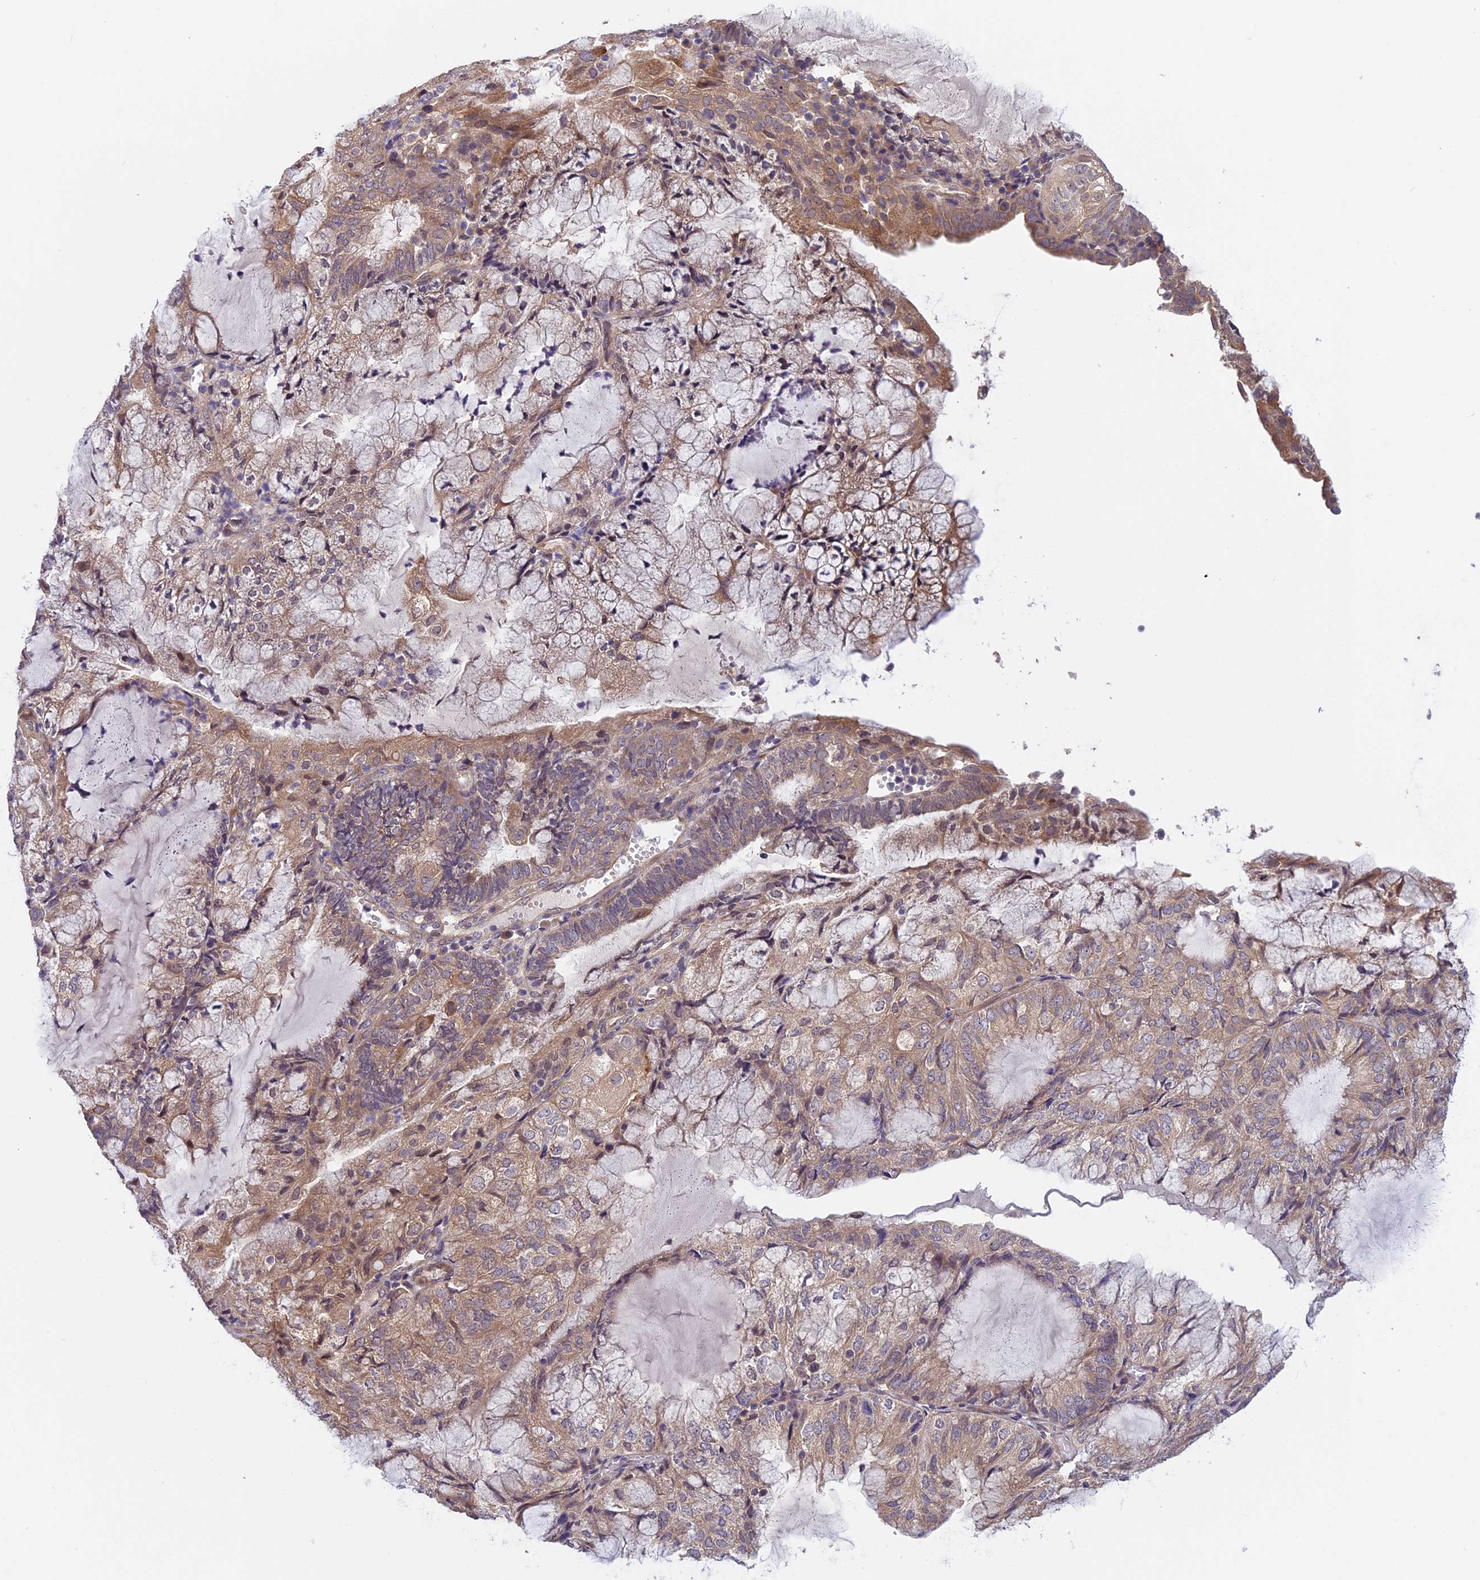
{"staining": {"intensity": "moderate", "quantity": "<25%", "location": "cytoplasmic/membranous"}, "tissue": "endometrial cancer", "cell_type": "Tumor cells", "image_type": "cancer", "snomed": [{"axis": "morphology", "description": "Adenocarcinoma, NOS"}, {"axis": "topography", "description": "Endometrium"}], "caption": "This image displays adenocarcinoma (endometrial) stained with immunohistochemistry to label a protein in brown. The cytoplasmic/membranous of tumor cells show moderate positivity for the protein. Nuclei are counter-stained blue.", "gene": "CCDC9B", "patient": {"sex": "female", "age": 81}}